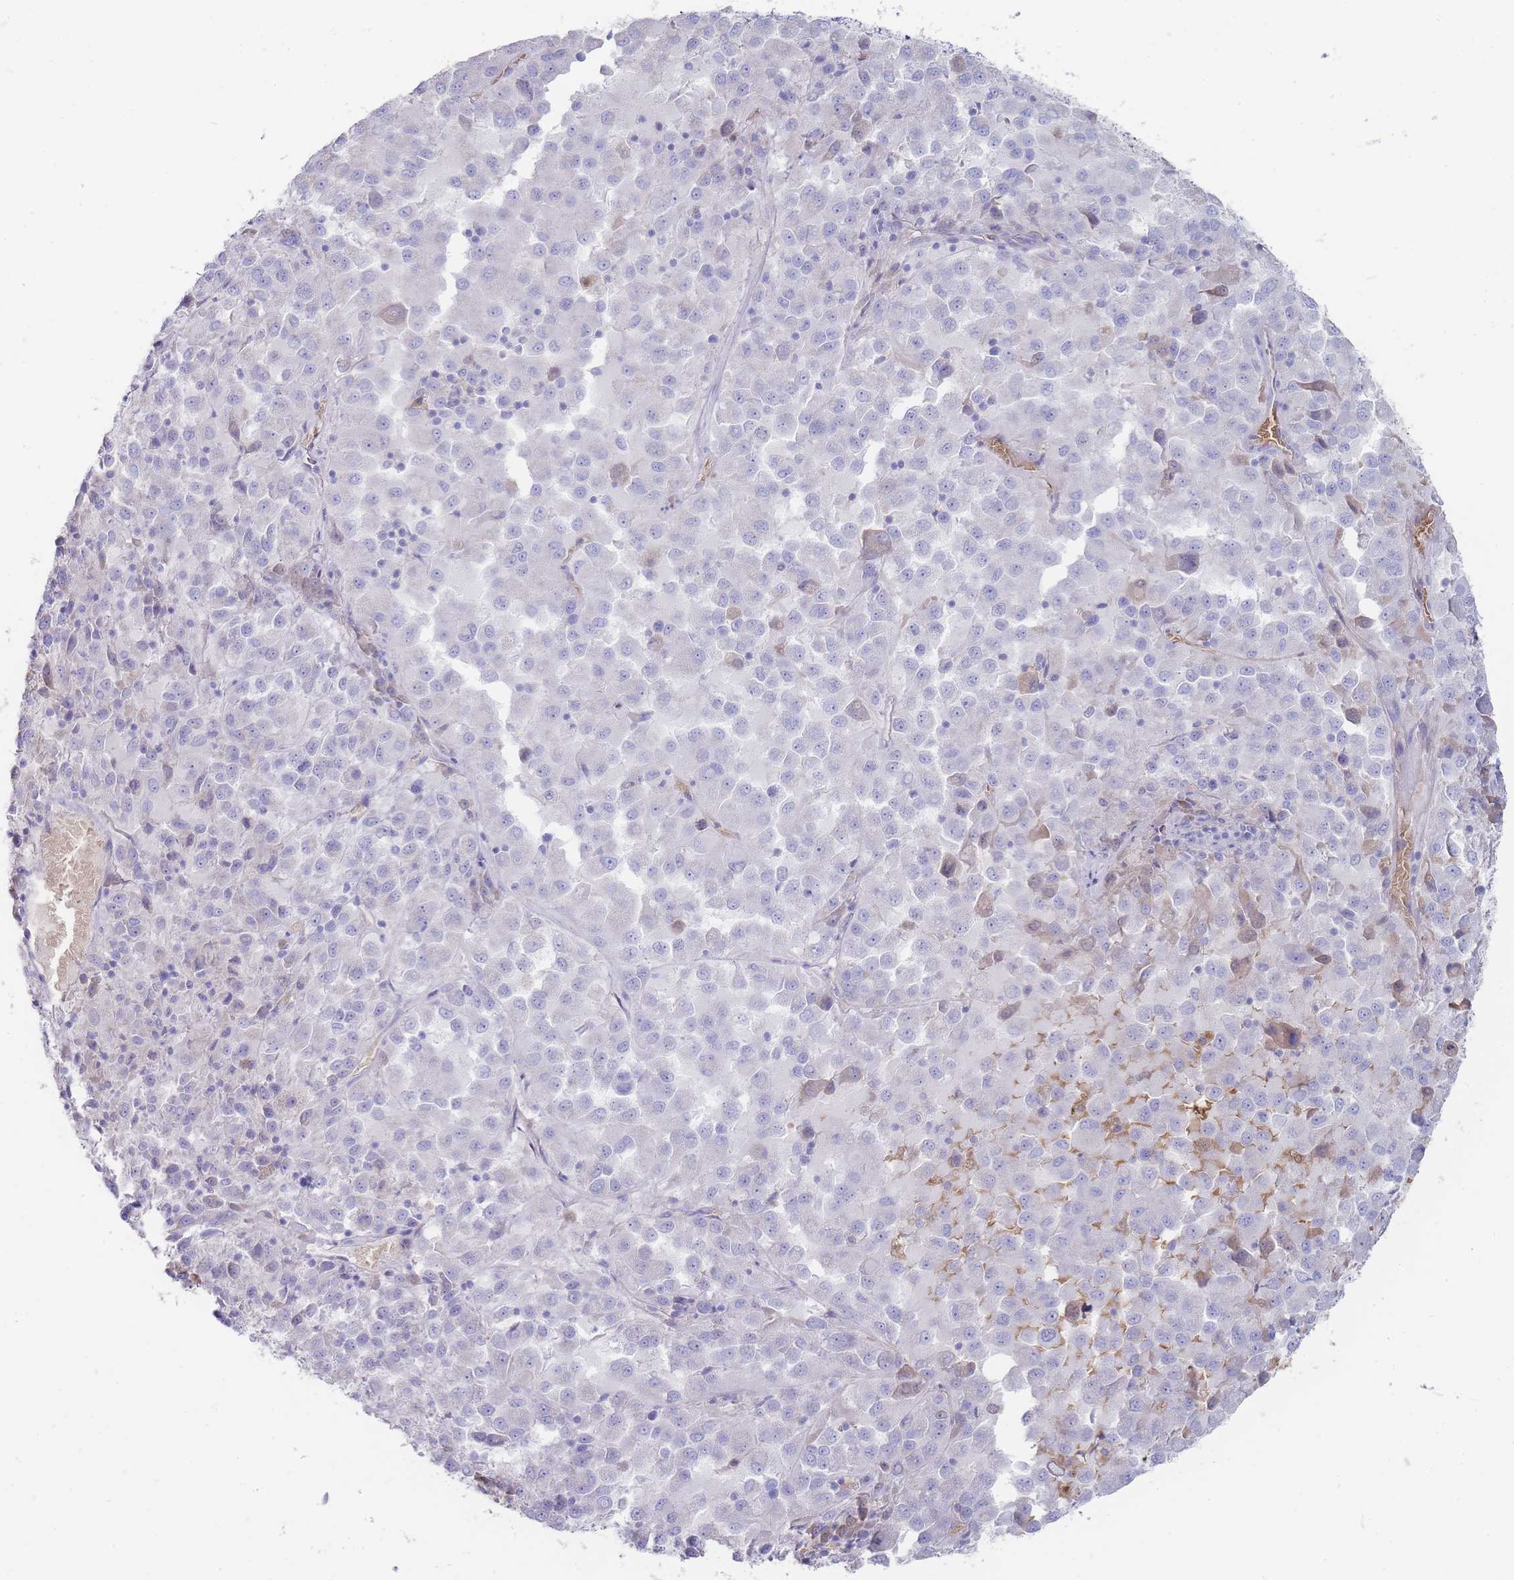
{"staining": {"intensity": "negative", "quantity": "none", "location": "none"}, "tissue": "melanoma", "cell_type": "Tumor cells", "image_type": "cancer", "snomed": [{"axis": "morphology", "description": "Malignant melanoma, Metastatic site"}, {"axis": "topography", "description": "Lung"}], "caption": "An image of malignant melanoma (metastatic site) stained for a protein reveals no brown staining in tumor cells.", "gene": "HBG2", "patient": {"sex": "male", "age": 64}}